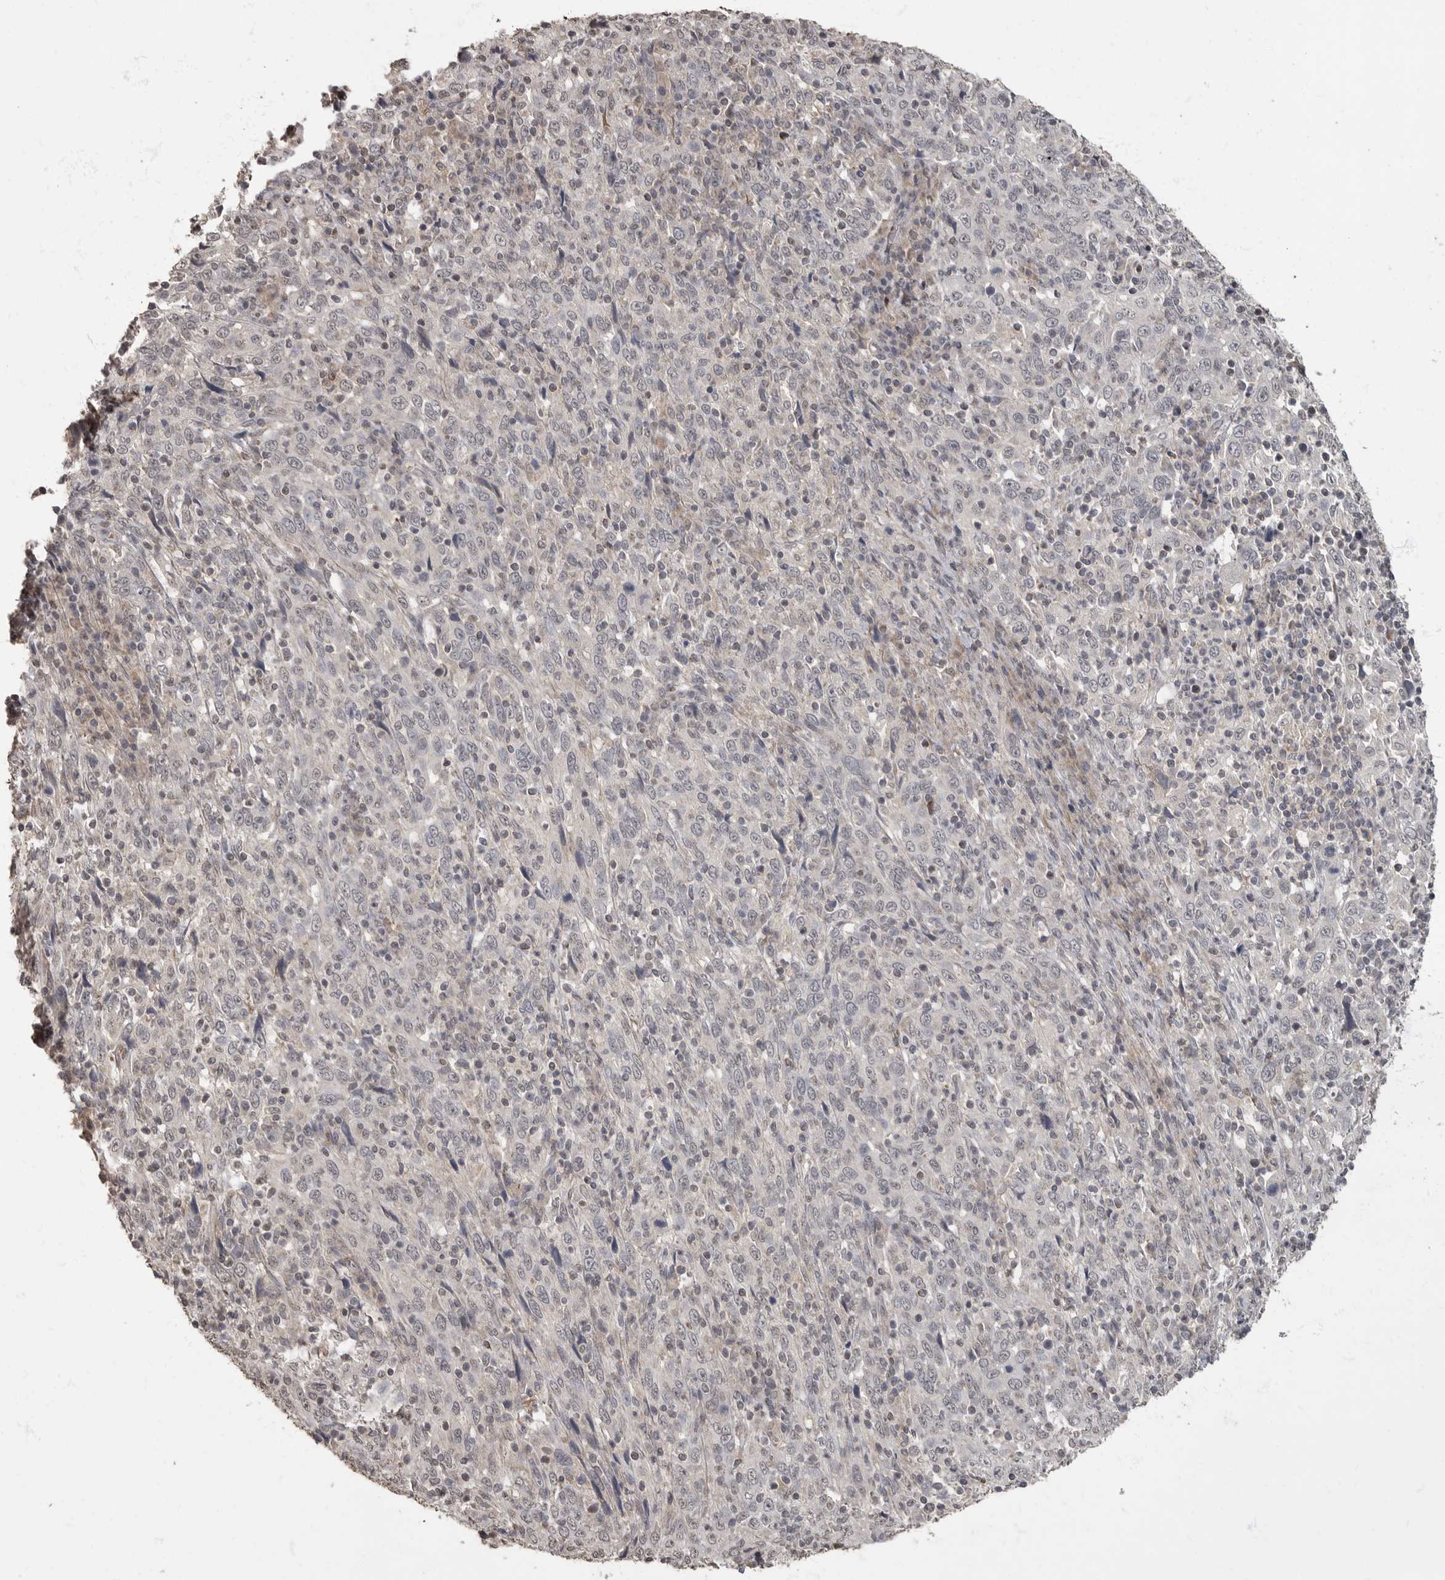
{"staining": {"intensity": "negative", "quantity": "none", "location": "none"}, "tissue": "cervical cancer", "cell_type": "Tumor cells", "image_type": "cancer", "snomed": [{"axis": "morphology", "description": "Squamous cell carcinoma, NOS"}, {"axis": "topography", "description": "Cervix"}], "caption": "A high-resolution photomicrograph shows immunohistochemistry staining of cervical squamous cell carcinoma, which exhibits no significant positivity in tumor cells.", "gene": "MAFG", "patient": {"sex": "female", "age": 46}}